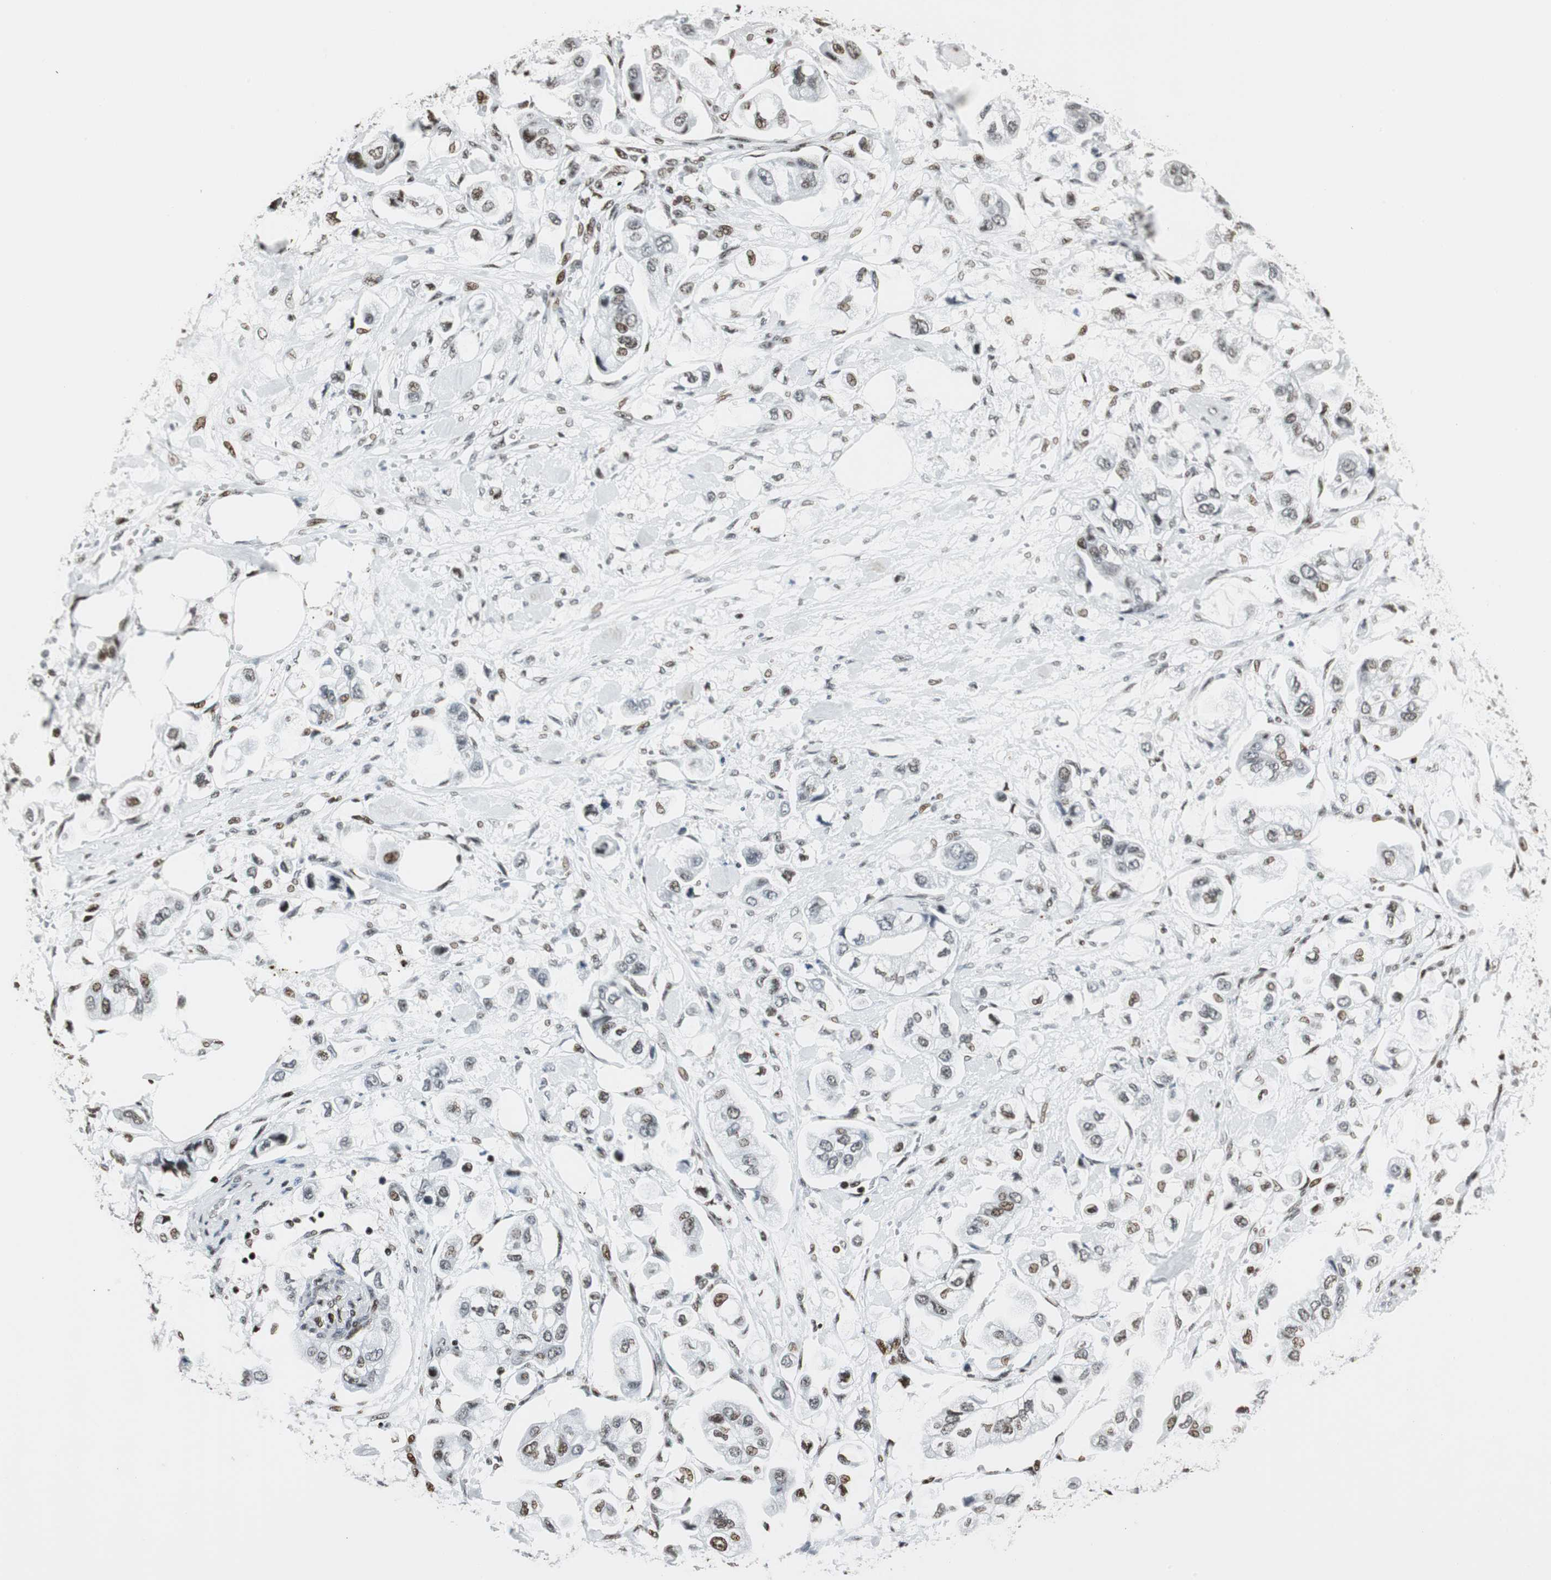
{"staining": {"intensity": "weak", "quantity": "25%-75%", "location": "nuclear"}, "tissue": "stomach cancer", "cell_type": "Tumor cells", "image_type": "cancer", "snomed": [{"axis": "morphology", "description": "Adenocarcinoma, NOS"}, {"axis": "topography", "description": "Stomach"}], "caption": "Human stomach cancer stained with a brown dye exhibits weak nuclear positive staining in about 25%-75% of tumor cells.", "gene": "RBBP4", "patient": {"sex": "male", "age": 62}}